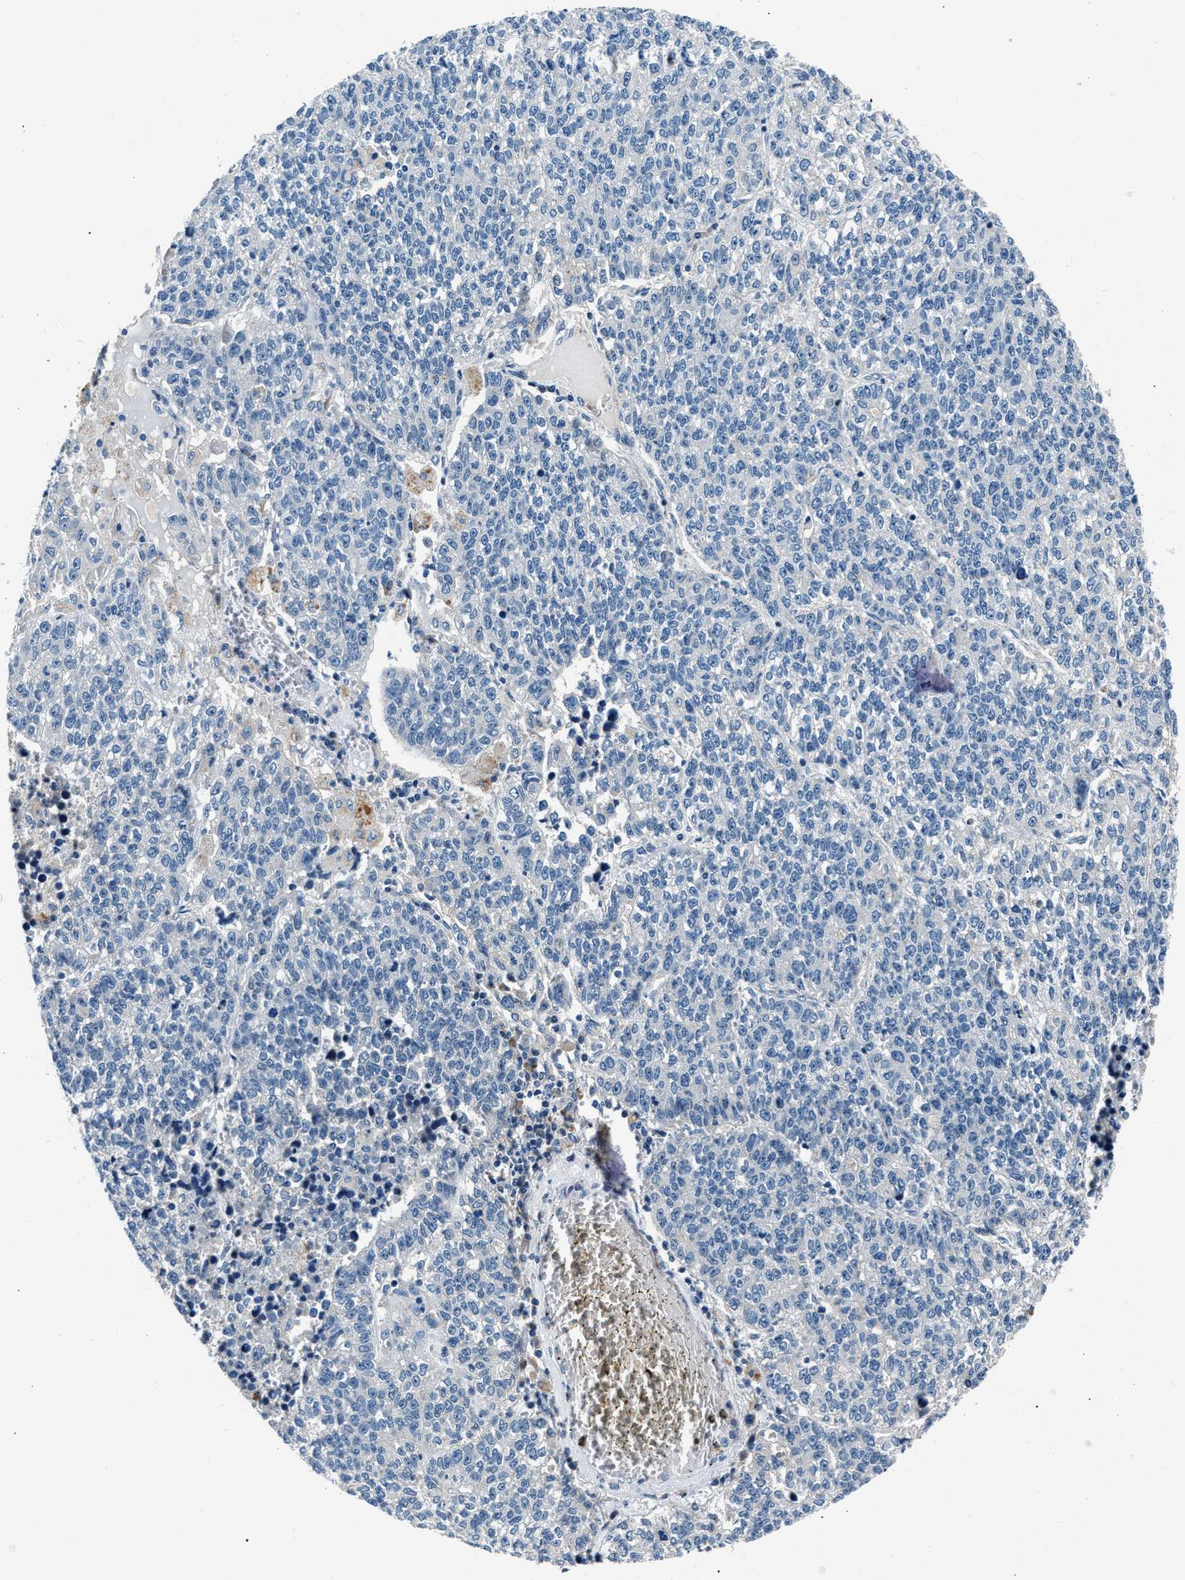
{"staining": {"intensity": "negative", "quantity": "none", "location": "none"}, "tissue": "lung cancer", "cell_type": "Tumor cells", "image_type": "cancer", "snomed": [{"axis": "morphology", "description": "Adenocarcinoma, NOS"}, {"axis": "topography", "description": "Lung"}], "caption": "A photomicrograph of lung adenocarcinoma stained for a protein demonstrates no brown staining in tumor cells.", "gene": "DENND6B", "patient": {"sex": "male", "age": 49}}